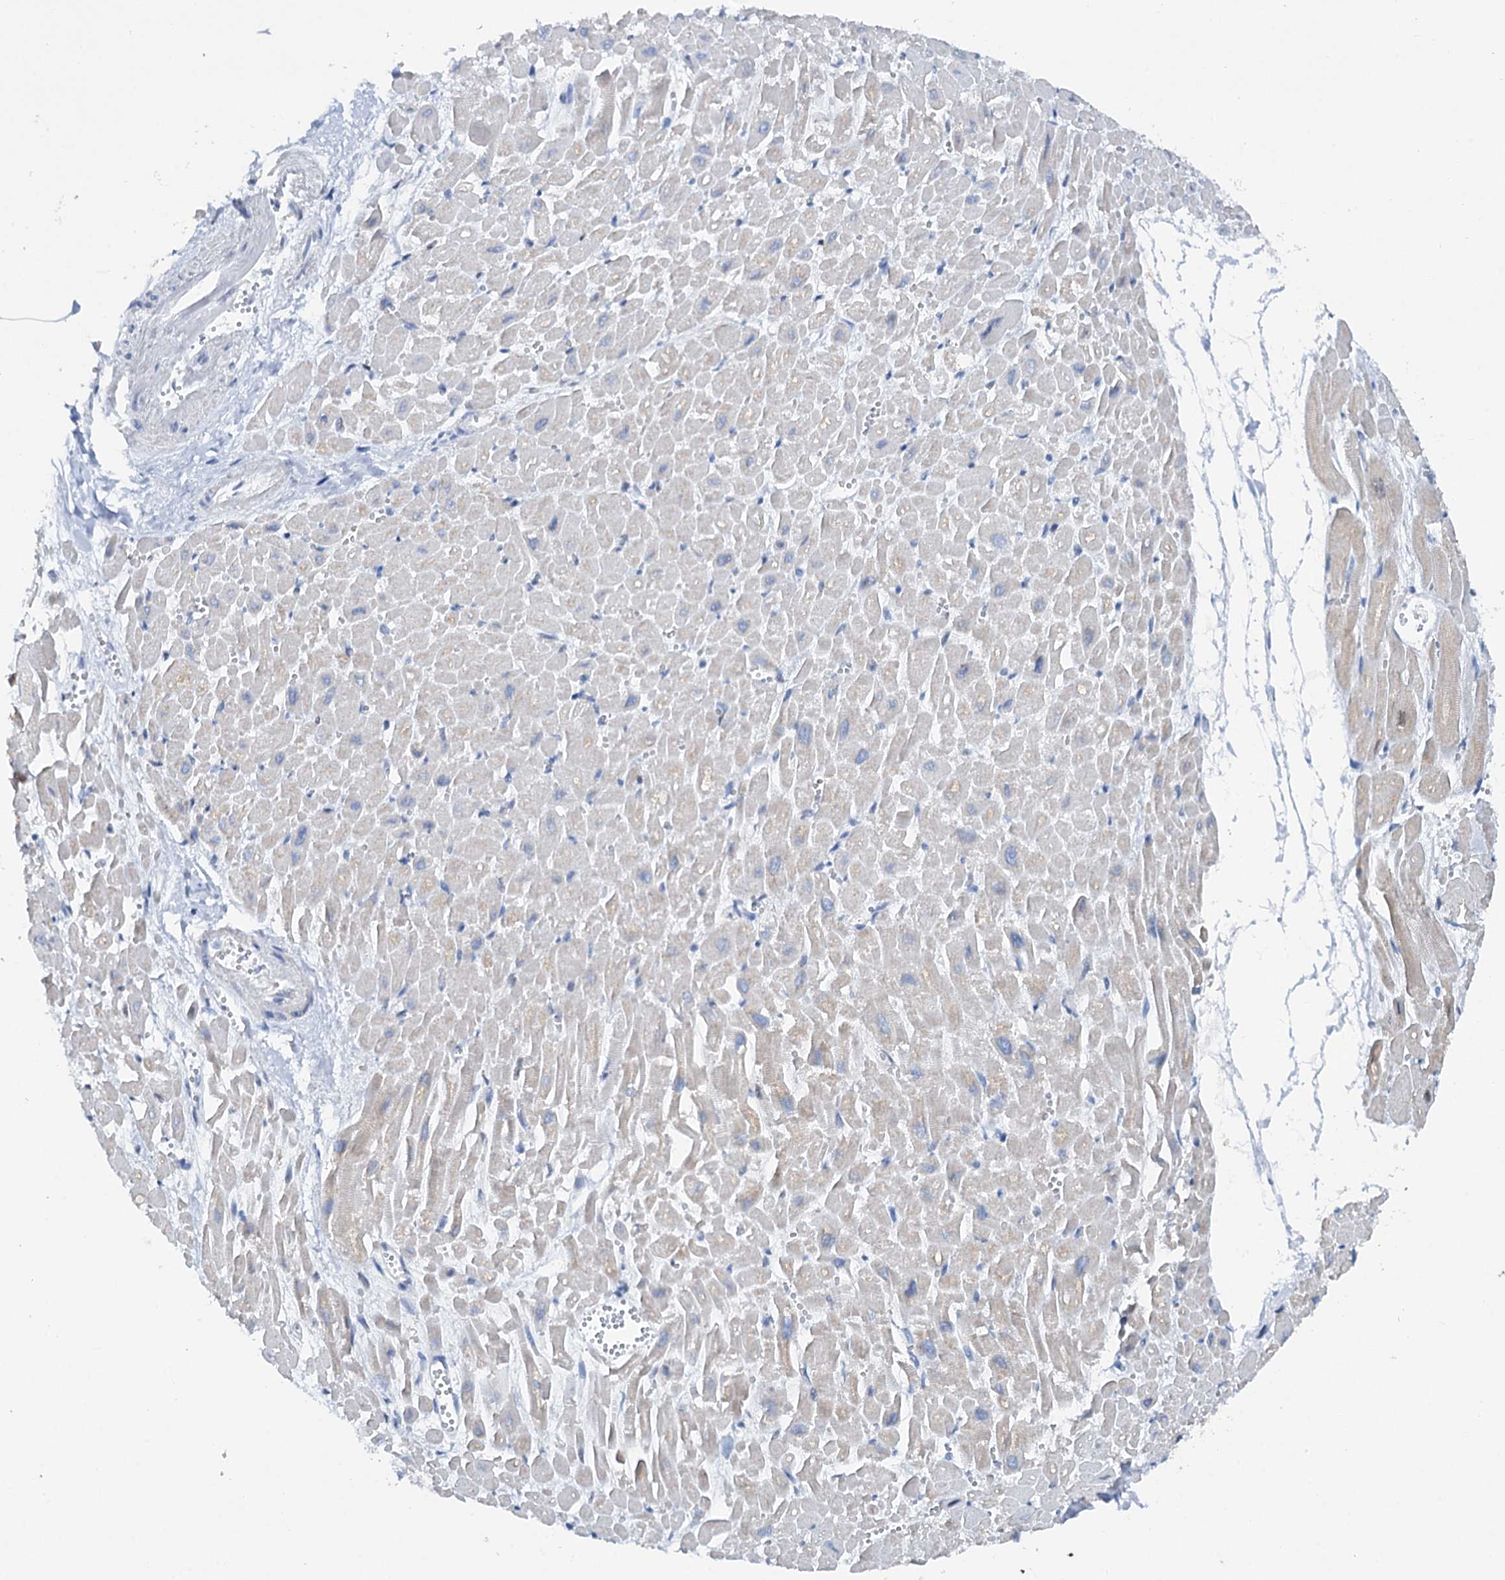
{"staining": {"intensity": "moderate", "quantity": "<25%", "location": "nuclear"}, "tissue": "heart muscle", "cell_type": "Cardiomyocytes", "image_type": "normal", "snomed": [{"axis": "morphology", "description": "Normal tissue, NOS"}, {"axis": "topography", "description": "Heart"}], "caption": "Protein staining of unremarkable heart muscle reveals moderate nuclear expression in approximately <25% of cardiomyocytes. The staining was performed using DAB, with brown indicating positive protein expression. Nuclei are stained blue with hematoxylin.", "gene": "SREK1", "patient": {"sex": "male", "age": 54}}